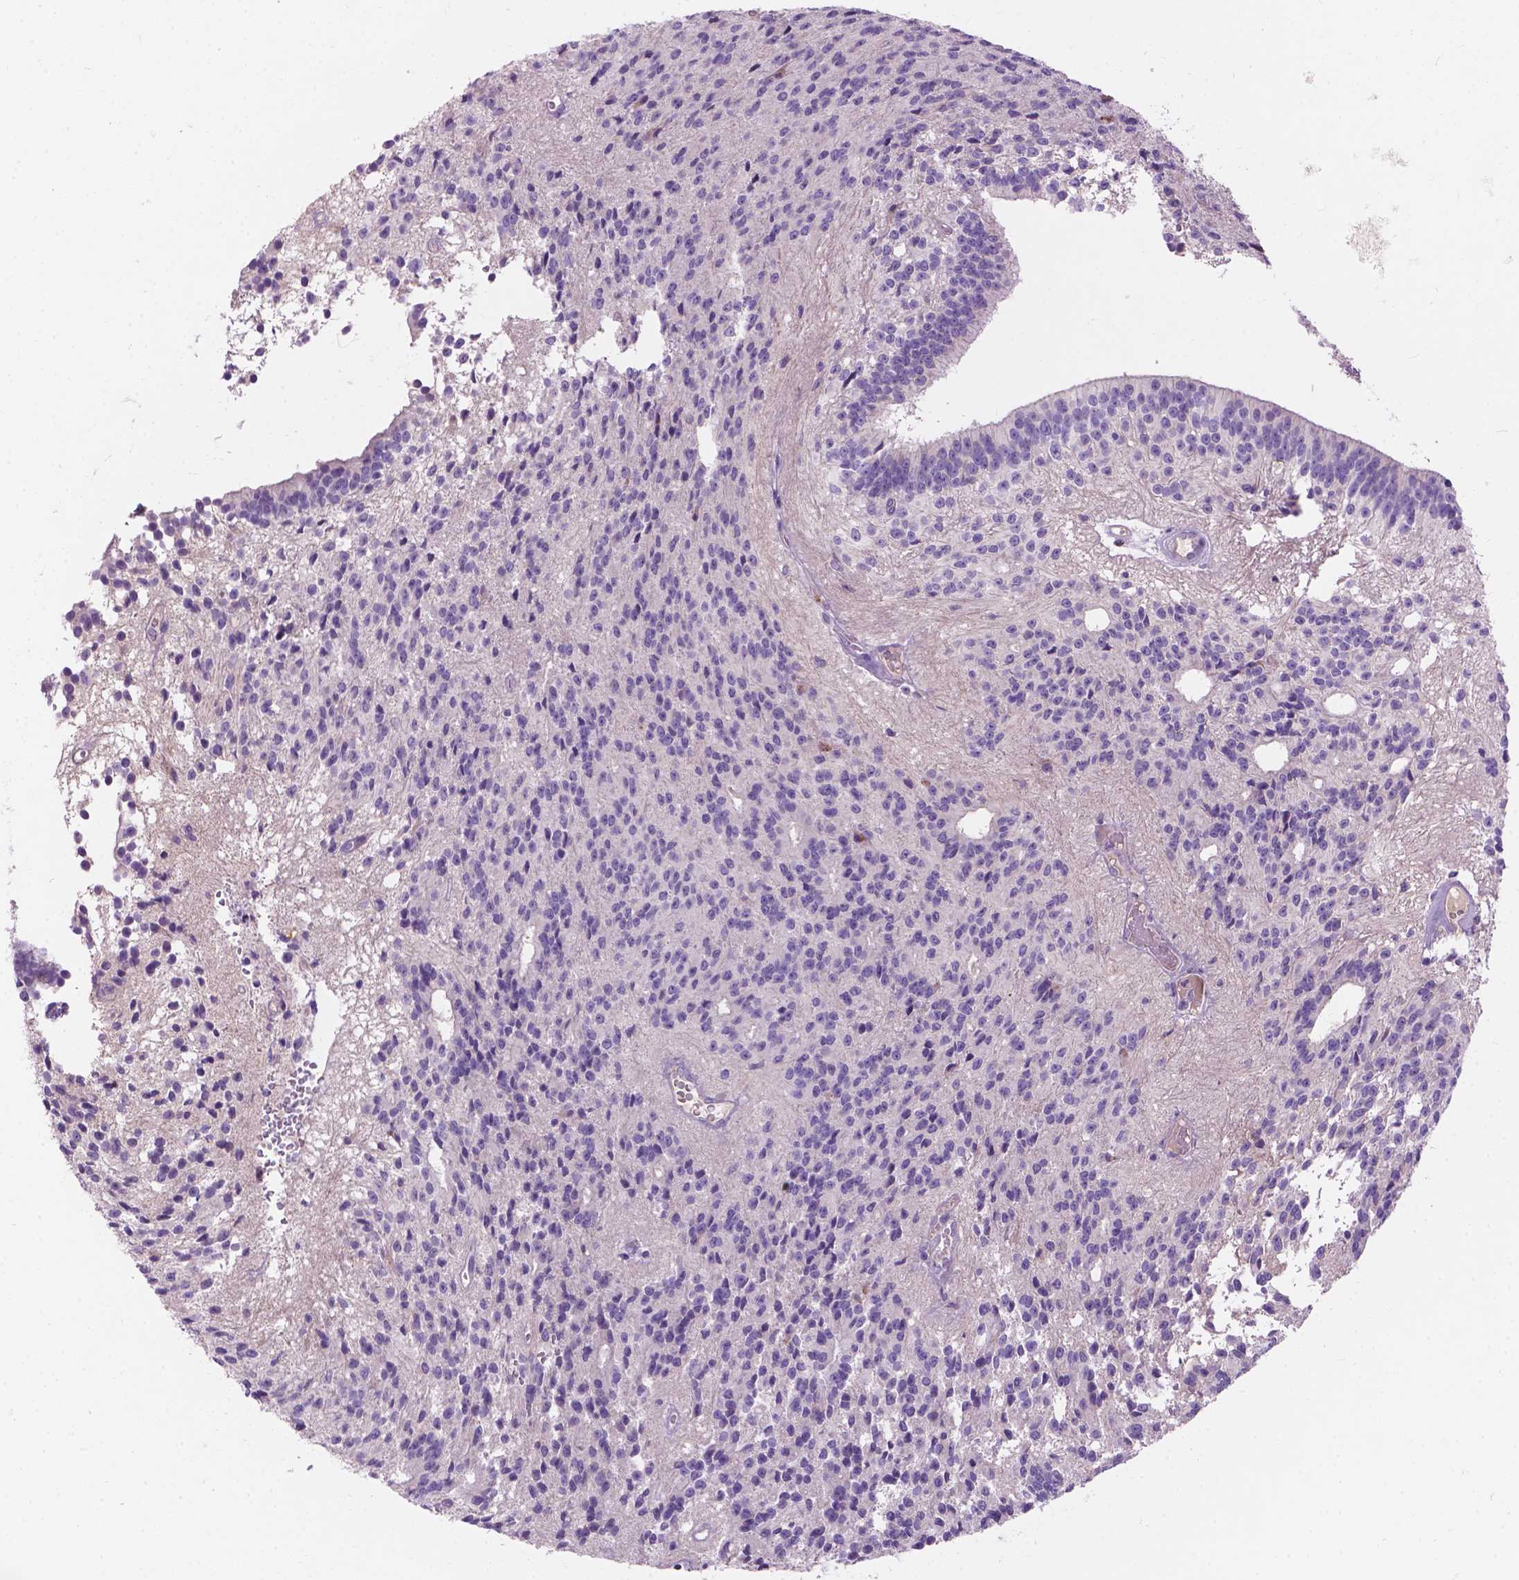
{"staining": {"intensity": "negative", "quantity": "none", "location": "none"}, "tissue": "glioma", "cell_type": "Tumor cells", "image_type": "cancer", "snomed": [{"axis": "morphology", "description": "Glioma, malignant, Low grade"}, {"axis": "topography", "description": "Brain"}], "caption": "Tumor cells show no significant protein positivity in low-grade glioma (malignant).", "gene": "NOXO1", "patient": {"sex": "male", "age": 31}}